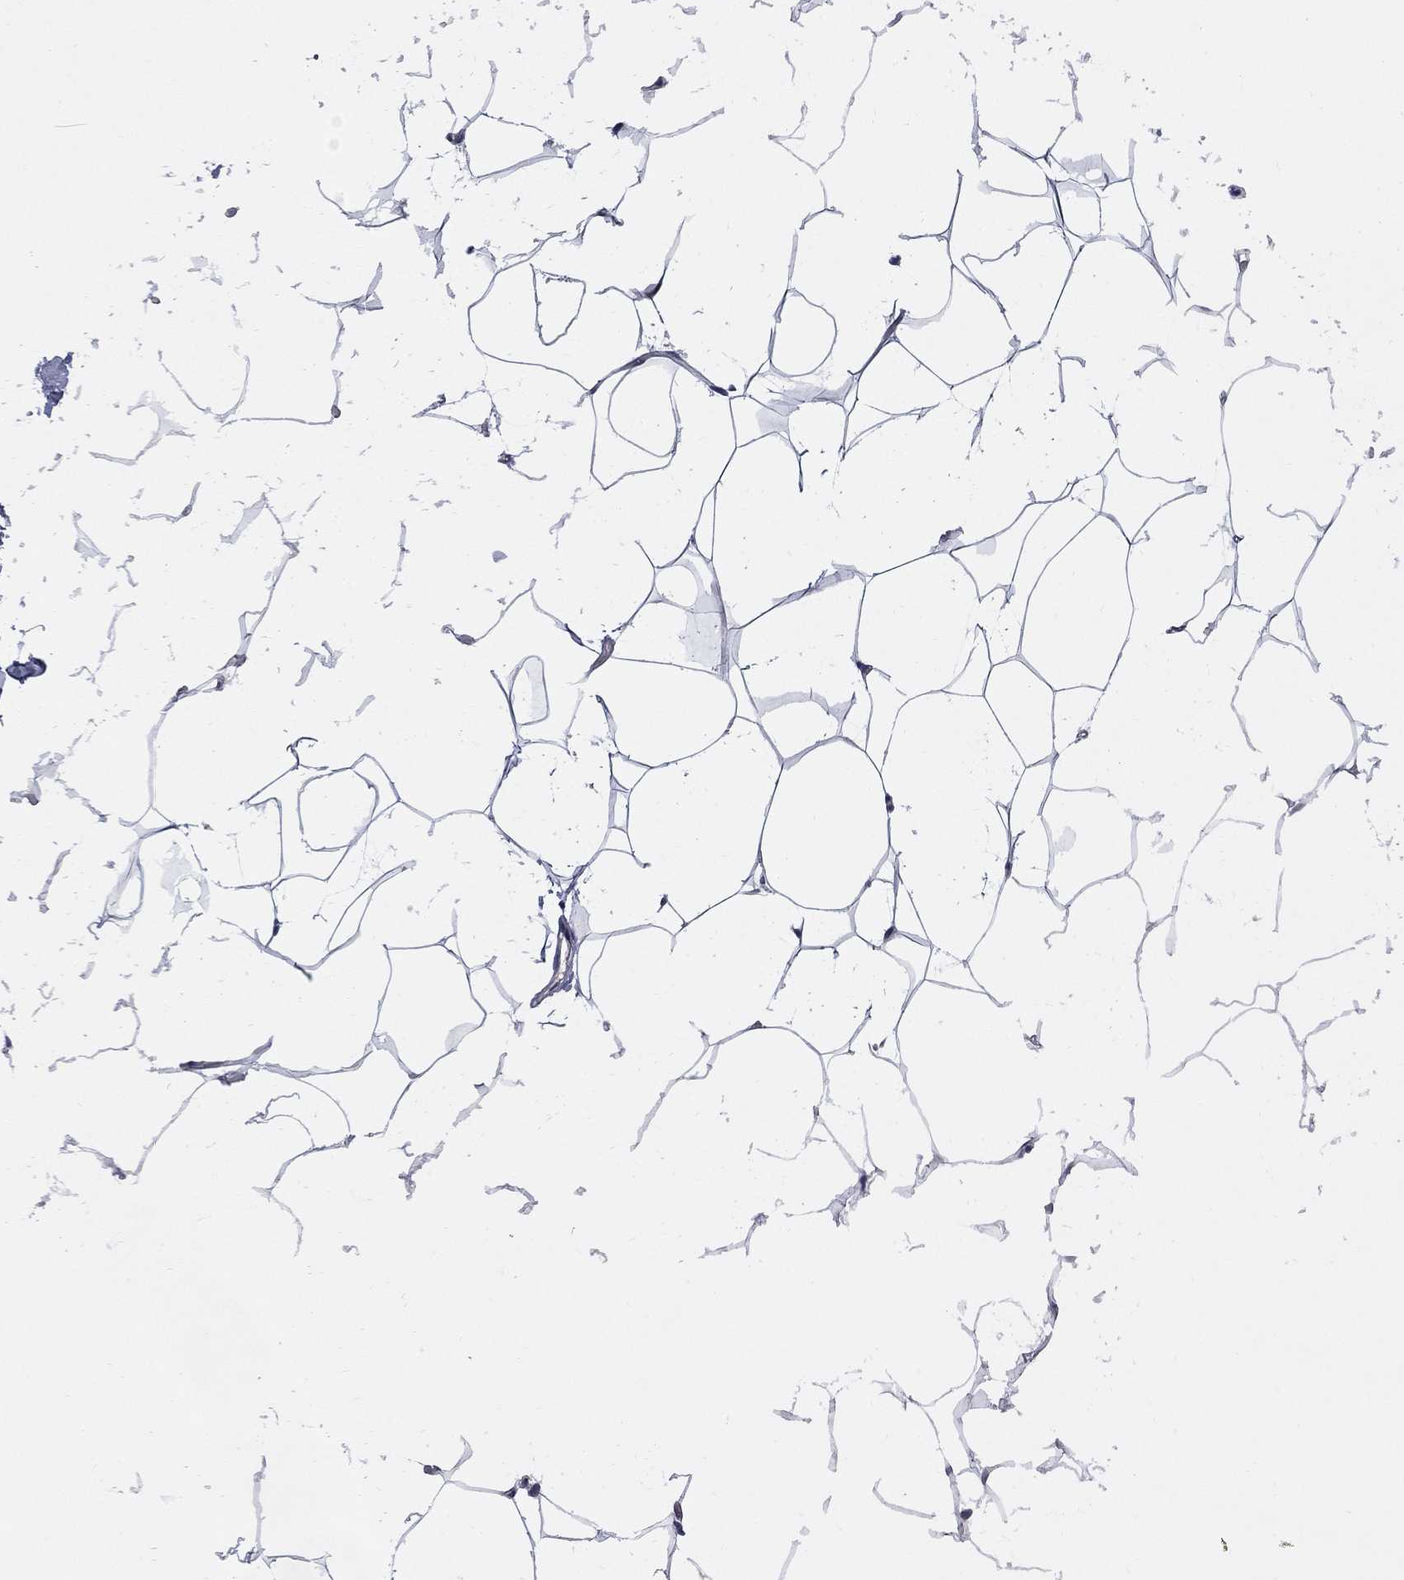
{"staining": {"intensity": "negative", "quantity": "none", "location": "none"}, "tissue": "breast", "cell_type": "Adipocytes", "image_type": "normal", "snomed": [{"axis": "morphology", "description": "Normal tissue, NOS"}, {"axis": "topography", "description": "Breast"}], "caption": "This is an IHC micrograph of unremarkable human breast. There is no staining in adipocytes.", "gene": "HTR4", "patient": {"sex": "female", "age": 32}}